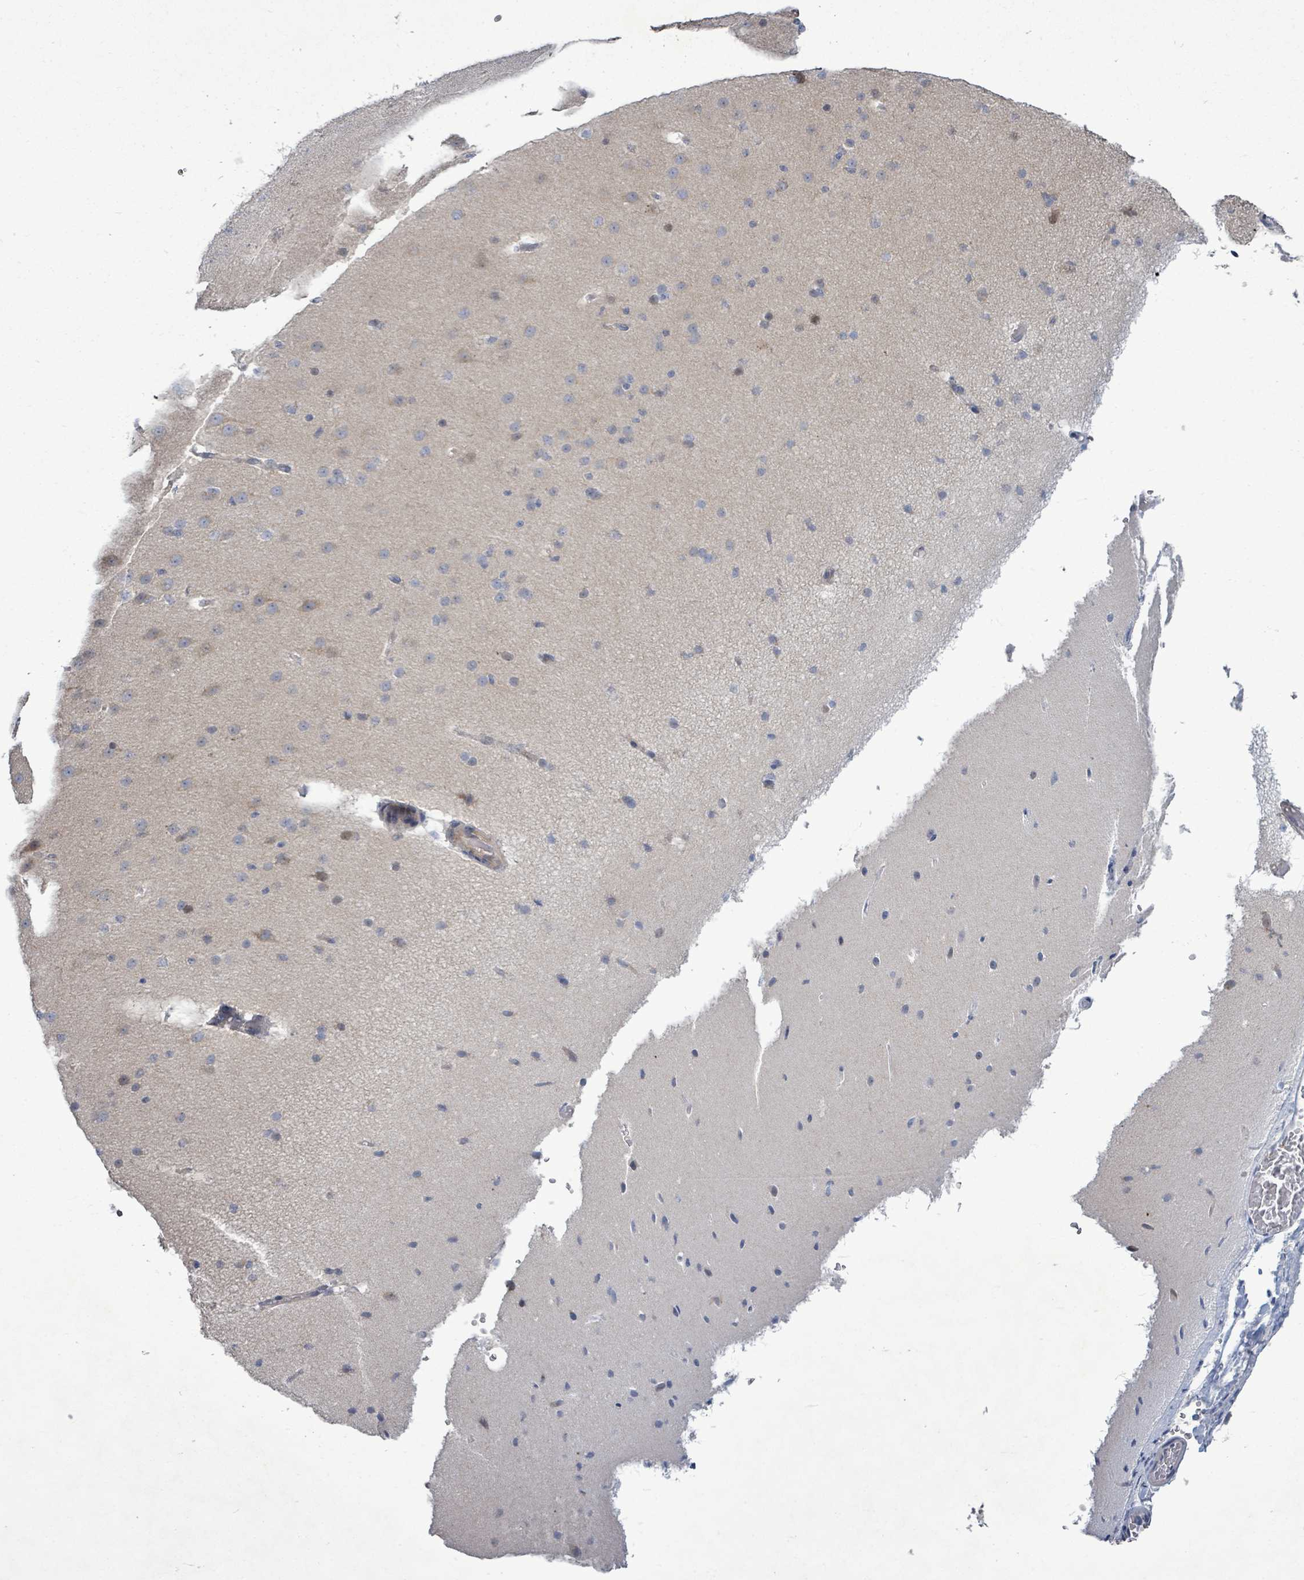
{"staining": {"intensity": "negative", "quantity": "none", "location": "none"}, "tissue": "cerebral cortex", "cell_type": "Endothelial cells", "image_type": "normal", "snomed": [{"axis": "morphology", "description": "Normal tissue, NOS"}, {"axis": "morphology", "description": "Developmental malformation"}, {"axis": "topography", "description": "Cerebral cortex"}], "caption": "Endothelial cells are negative for brown protein staining in benign cerebral cortex. (Immunohistochemistry, brightfield microscopy, high magnification).", "gene": "ZFPM1", "patient": {"sex": "female", "age": 30}}